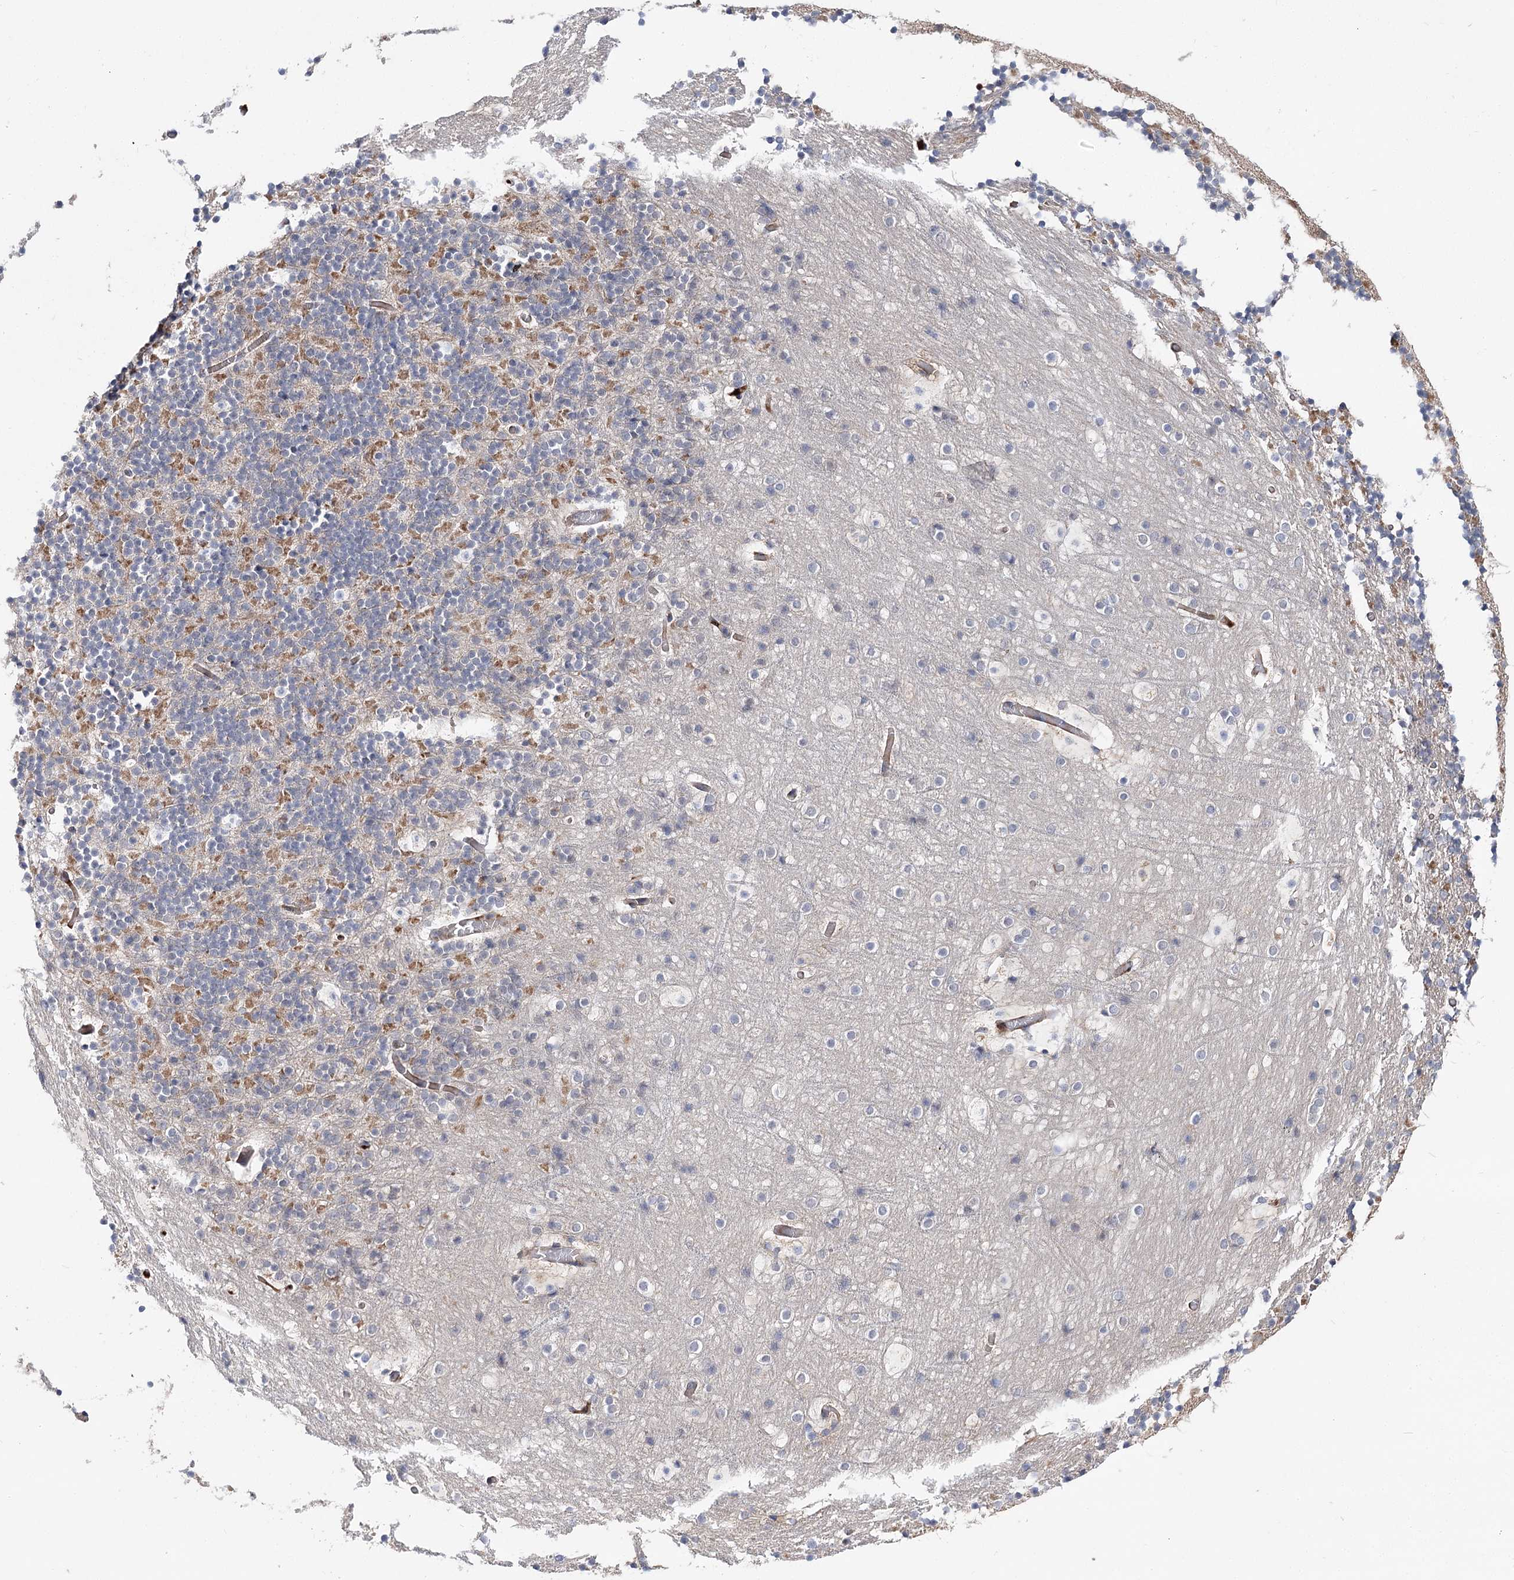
{"staining": {"intensity": "moderate", "quantity": "25%-75%", "location": "cytoplasmic/membranous"}, "tissue": "cerebellum", "cell_type": "Cells in granular layer", "image_type": "normal", "snomed": [{"axis": "morphology", "description": "Normal tissue, NOS"}, {"axis": "topography", "description": "Cerebellum"}], "caption": "A brown stain highlights moderate cytoplasmic/membranous staining of a protein in cells in granular layer of benign cerebellum. (DAB (3,3'-diaminobenzidine) IHC, brown staining for protein, blue staining for nuclei).", "gene": "ARHGAP32", "patient": {"sex": "male", "age": 57}}